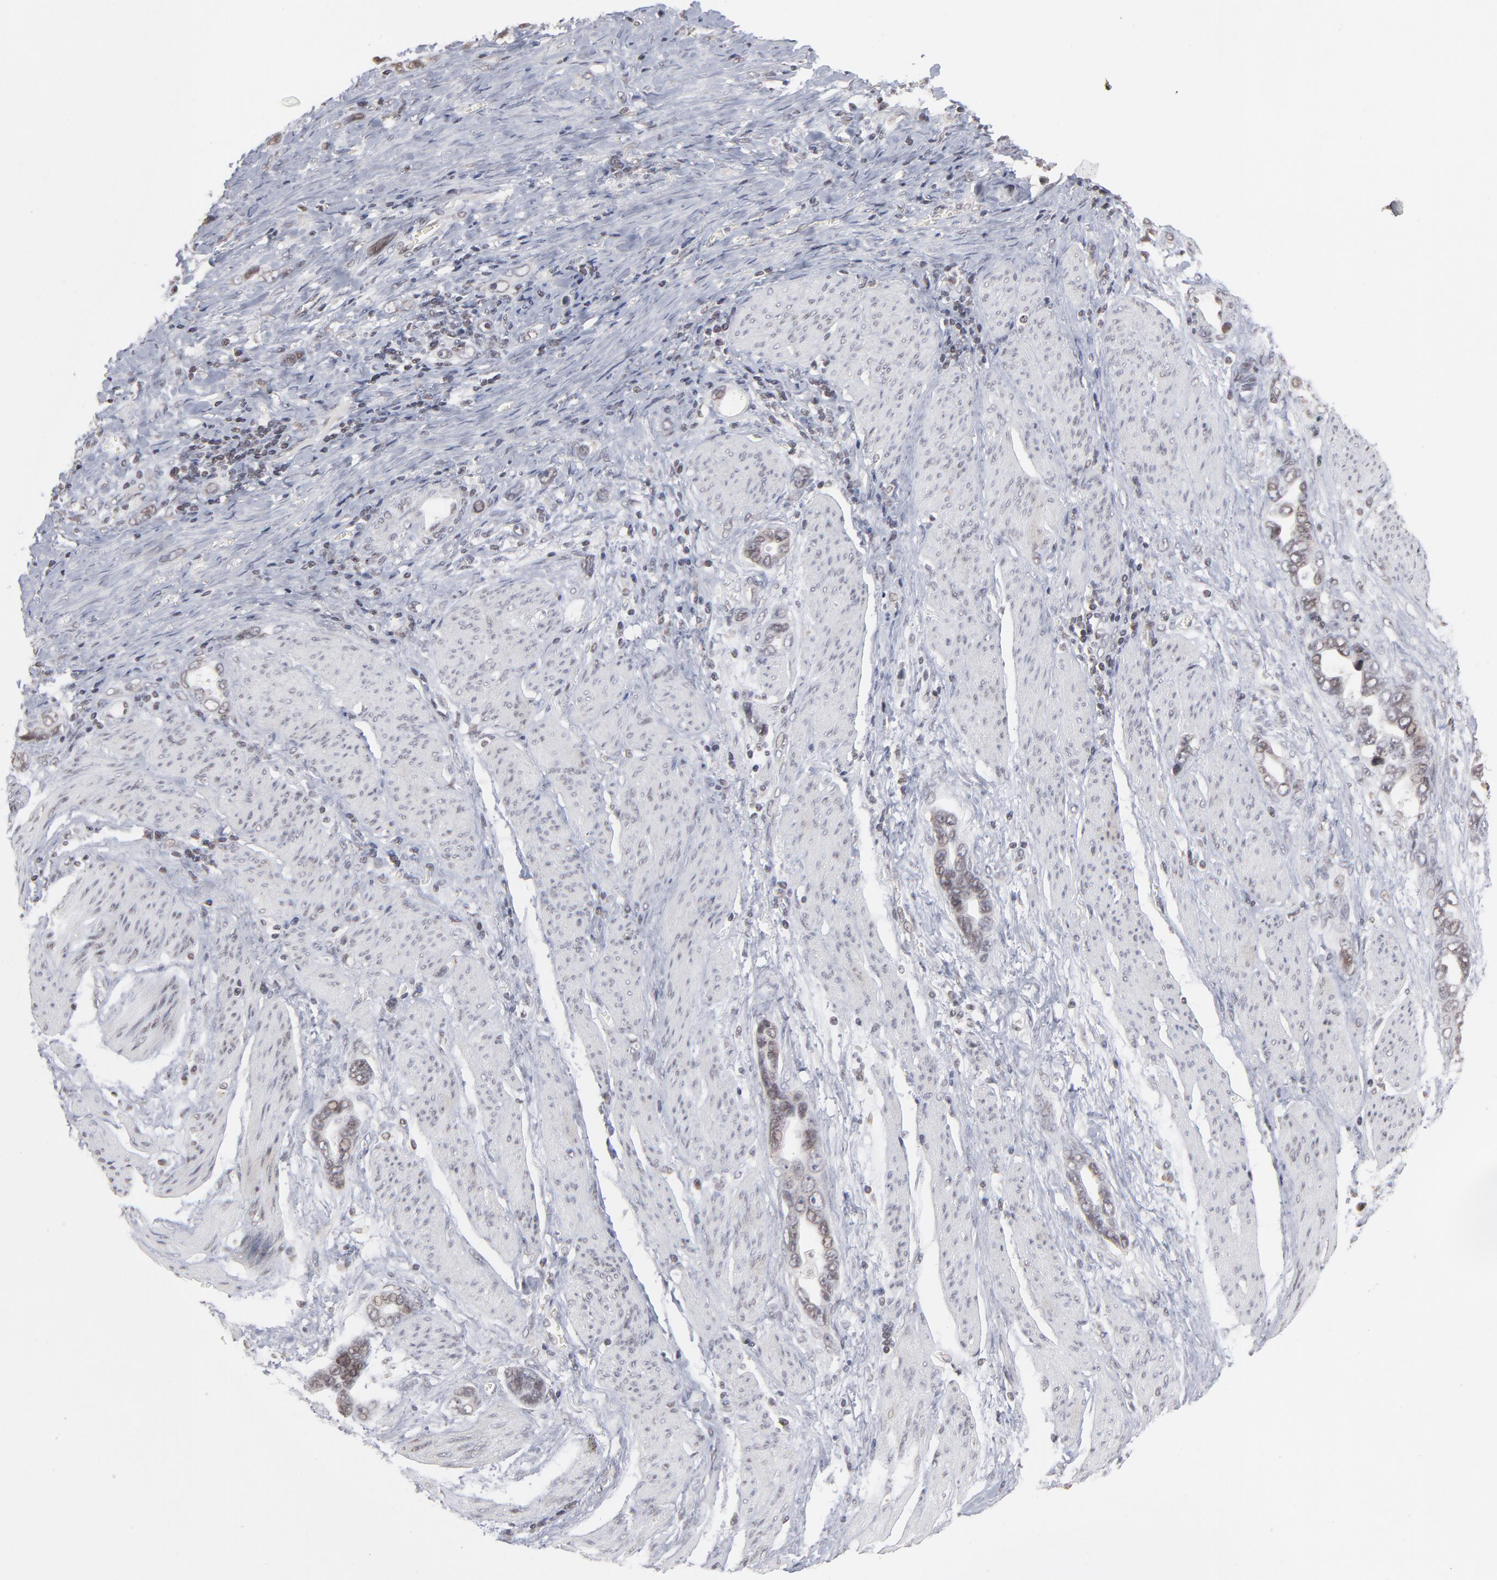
{"staining": {"intensity": "weak", "quantity": "<25%", "location": "cytoplasmic/membranous"}, "tissue": "stomach cancer", "cell_type": "Tumor cells", "image_type": "cancer", "snomed": [{"axis": "morphology", "description": "Adenocarcinoma, NOS"}, {"axis": "topography", "description": "Stomach"}], "caption": "Stomach cancer (adenocarcinoma) stained for a protein using immunohistochemistry exhibits no expression tumor cells.", "gene": "ARIH1", "patient": {"sex": "male", "age": 78}}